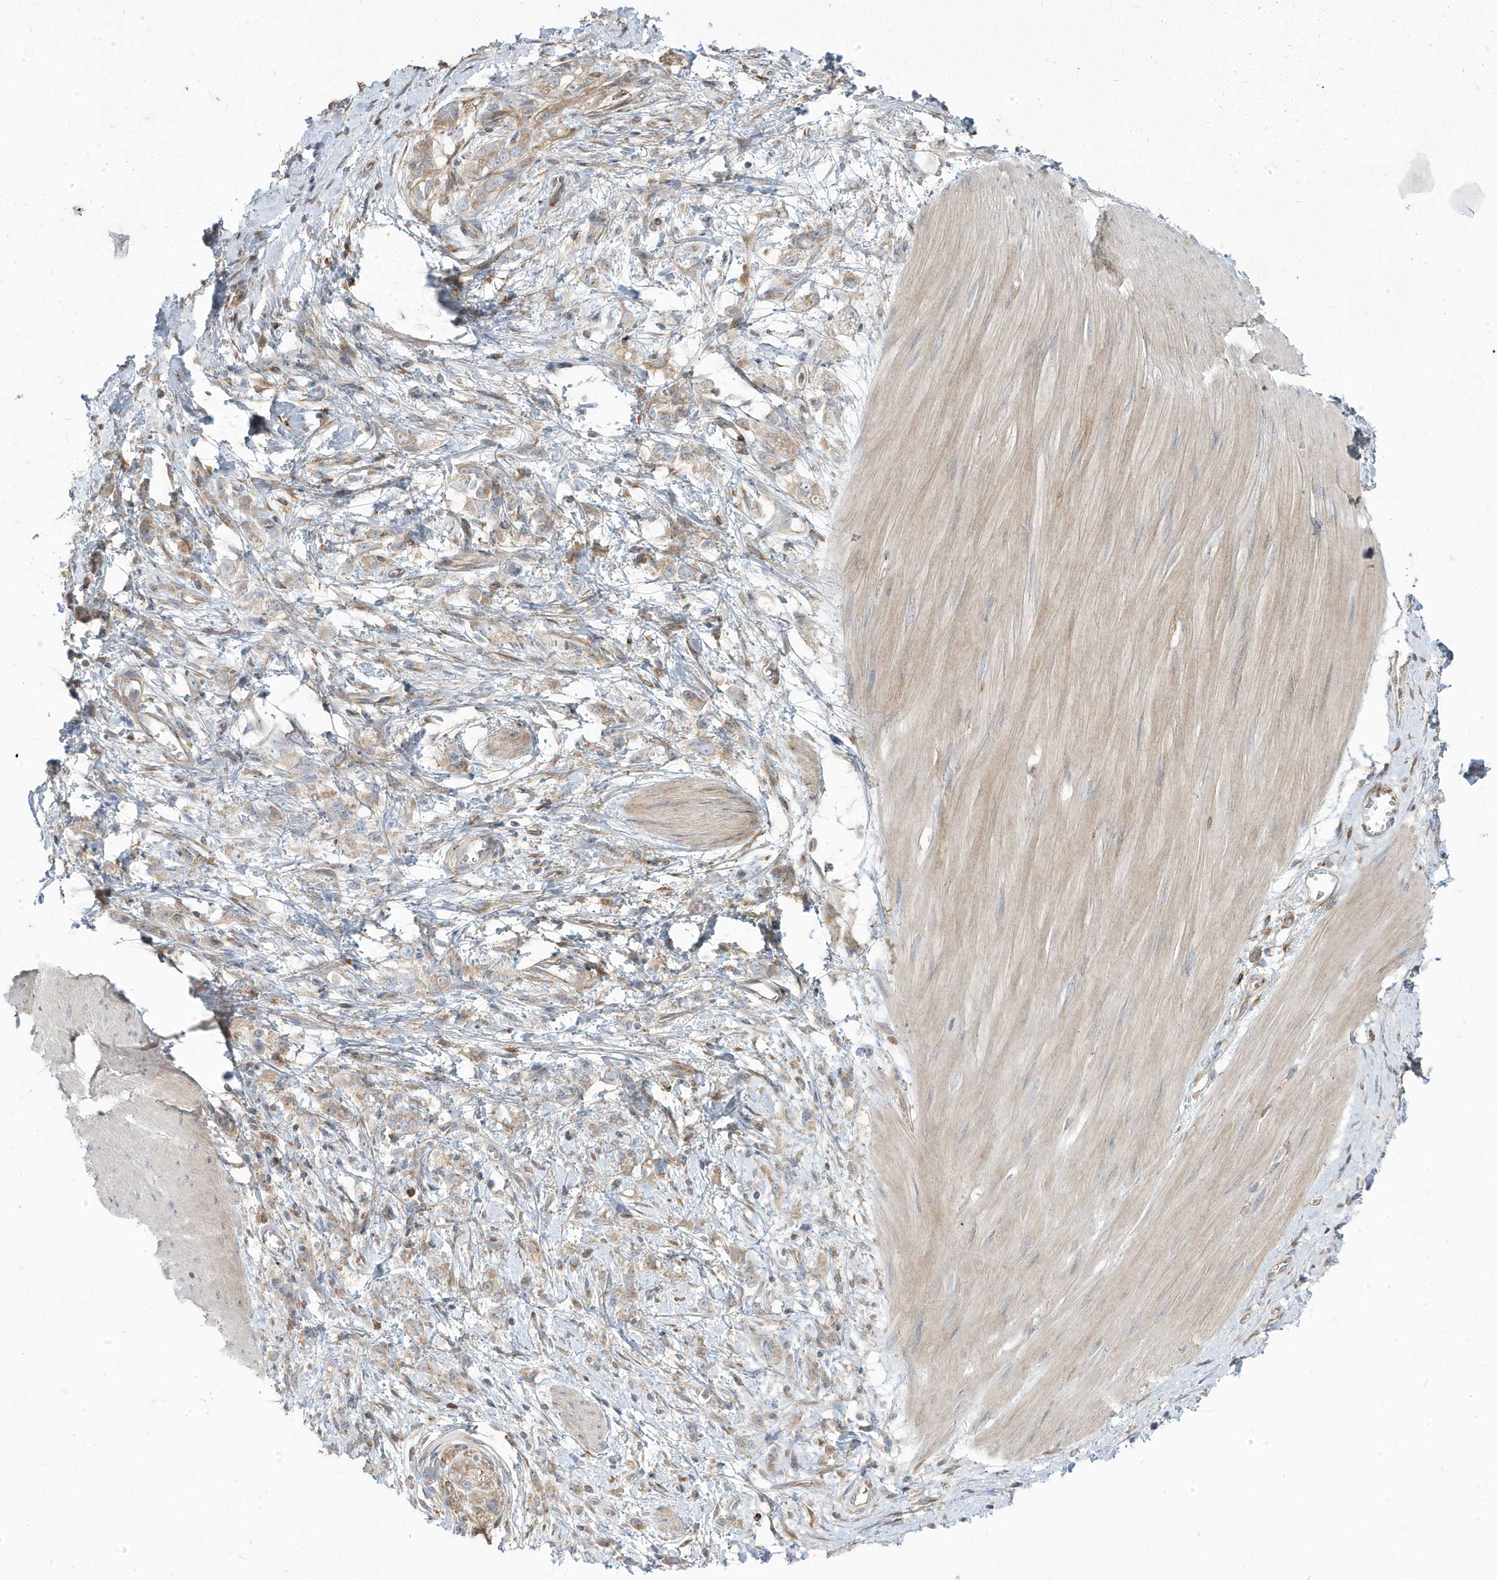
{"staining": {"intensity": "weak", "quantity": "25%-75%", "location": "cytoplasmic/membranous"}, "tissue": "stomach cancer", "cell_type": "Tumor cells", "image_type": "cancer", "snomed": [{"axis": "morphology", "description": "Adenocarcinoma, NOS"}, {"axis": "topography", "description": "Stomach"}], "caption": "Immunohistochemical staining of stomach cancer demonstrates low levels of weak cytoplasmic/membranous protein staining in approximately 25%-75% of tumor cells.", "gene": "STAM", "patient": {"sex": "female", "age": 76}}